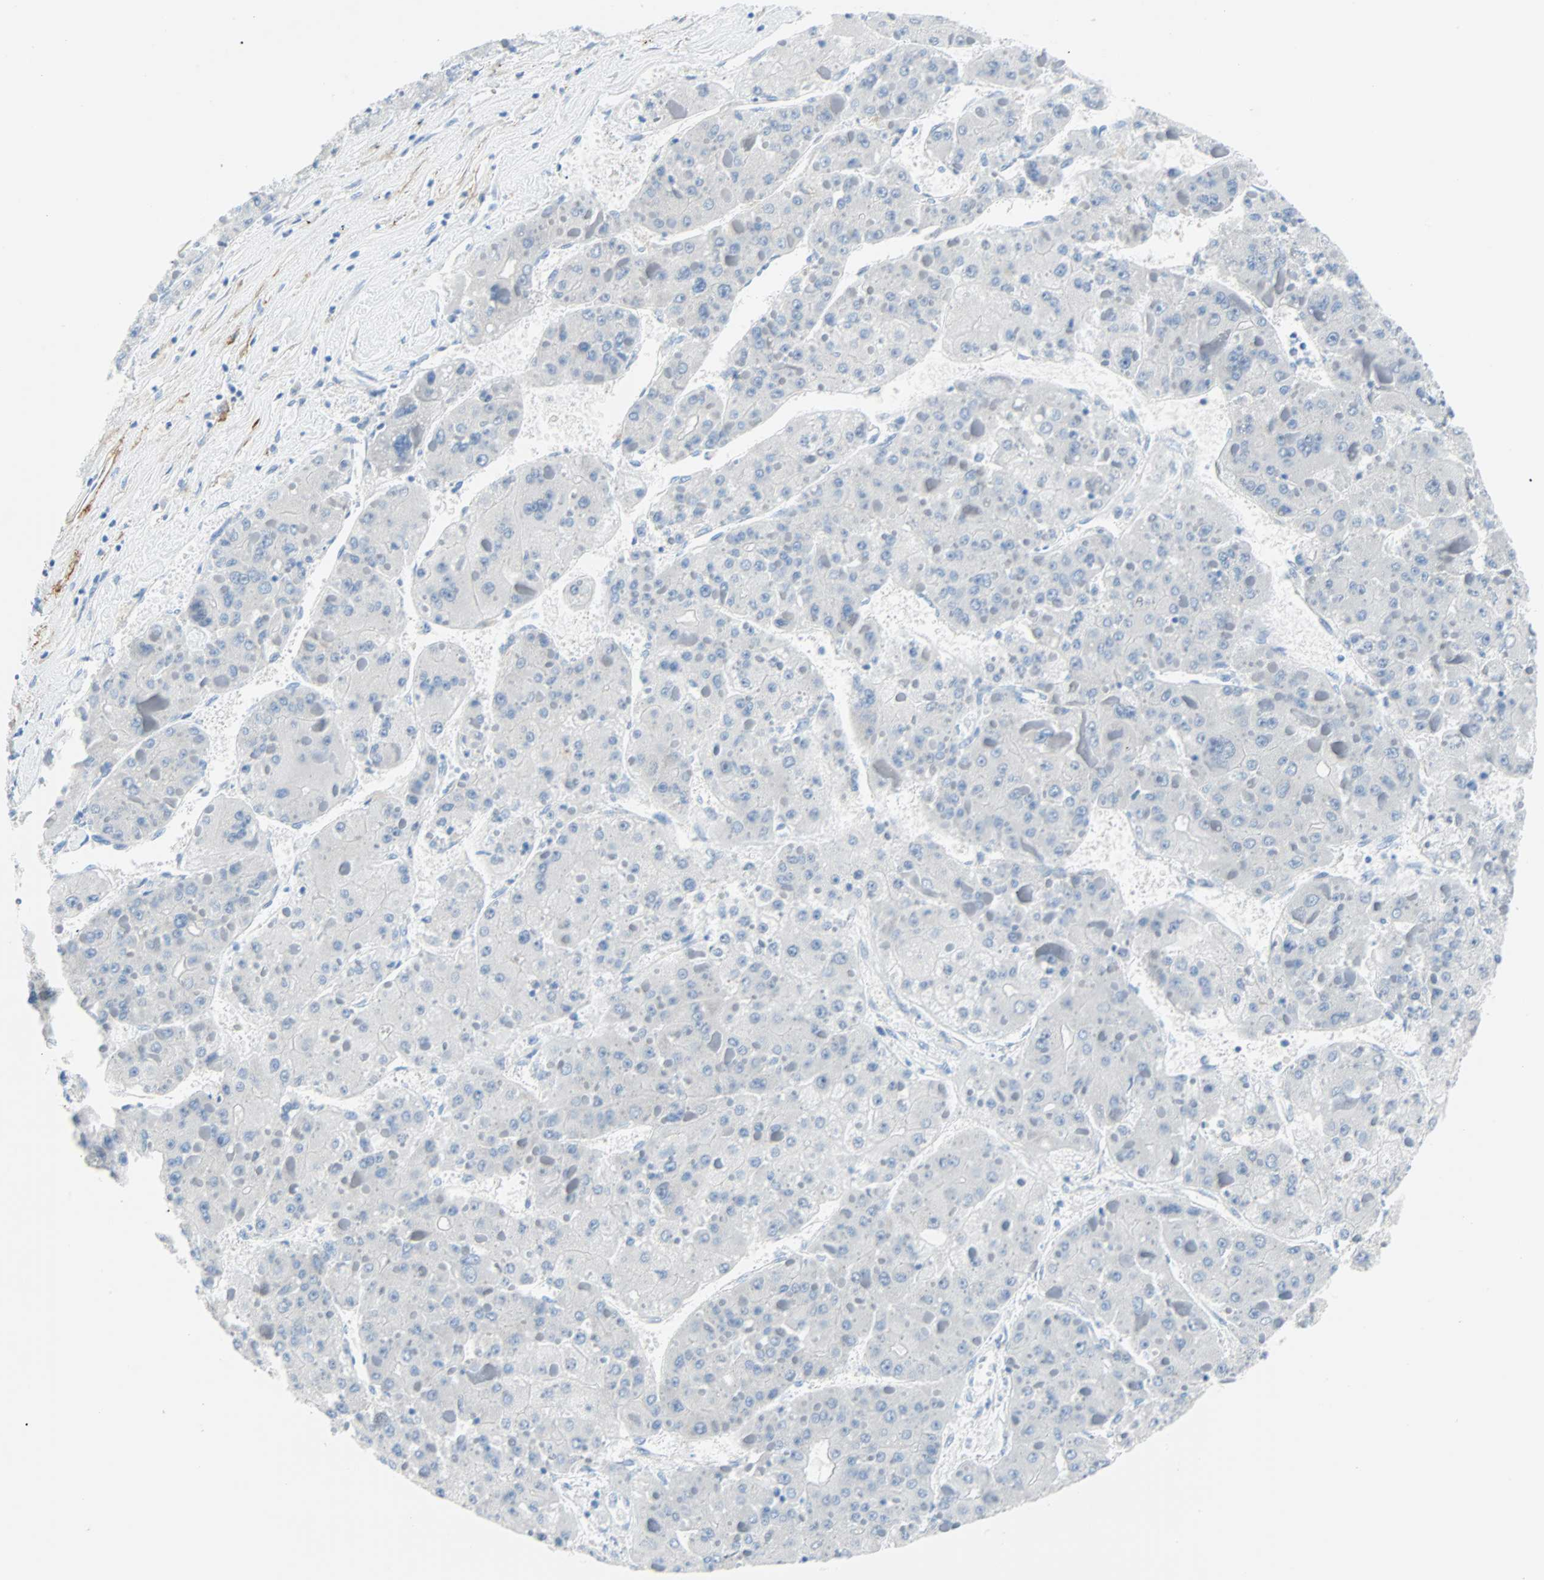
{"staining": {"intensity": "negative", "quantity": "none", "location": "none"}, "tissue": "liver cancer", "cell_type": "Tumor cells", "image_type": "cancer", "snomed": [{"axis": "morphology", "description": "Carcinoma, Hepatocellular, NOS"}, {"axis": "topography", "description": "Liver"}], "caption": "The IHC micrograph has no significant expression in tumor cells of hepatocellular carcinoma (liver) tissue.", "gene": "PDPN", "patient": {"sex": "female", "age": 73}}